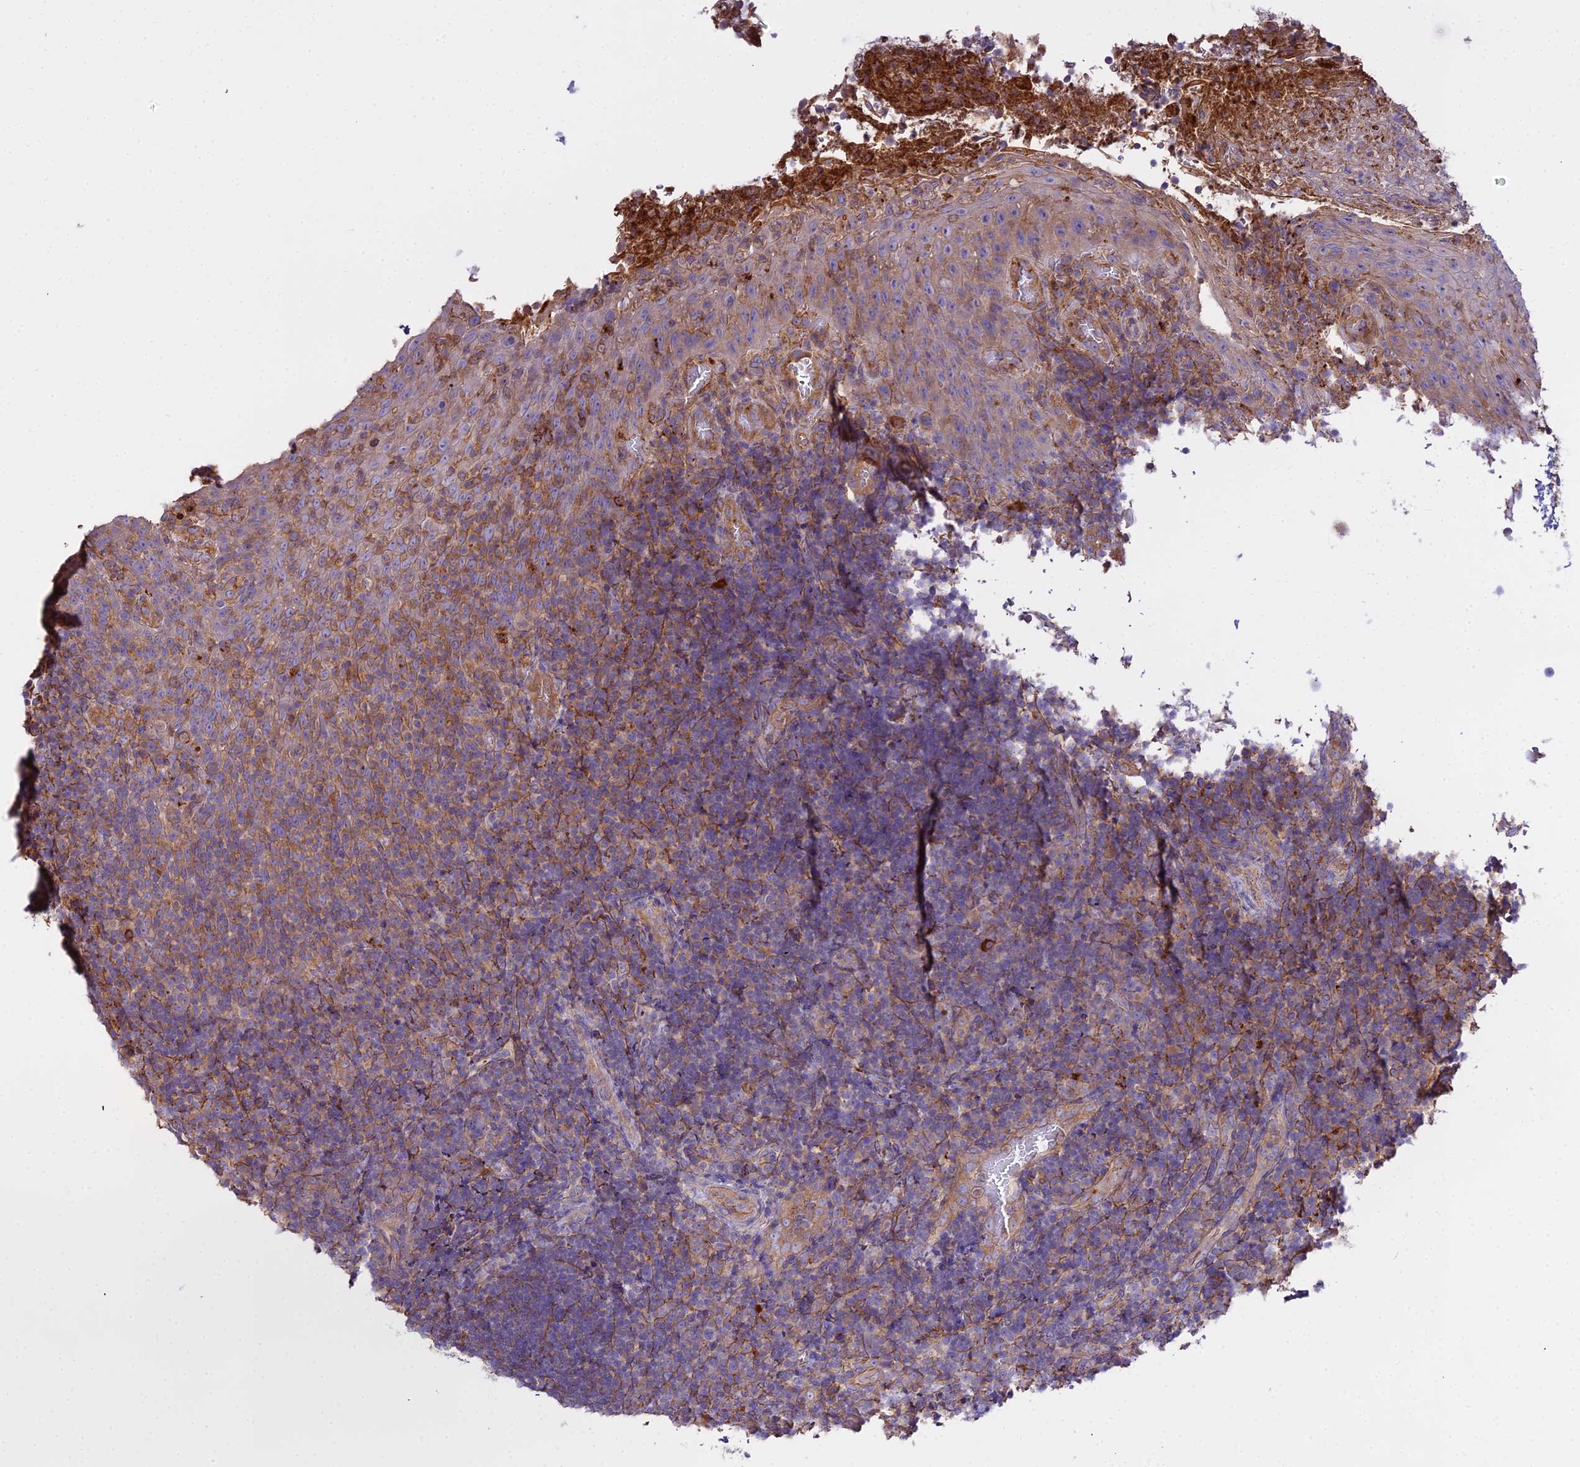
{"staining": {"intensity": "moderate", "quantity": "25%-75%", "location": "cytoplasmic/membranous"}, "tissue": "tonsil", "cell_type": "Germinal center cells", "image_type": "normal", "snomed": [{"axis": "morphology", "description": "Normal tissue, NOS"}, {"axis": "topography", "description": "Tonsil"}], "caption": "Tonsil was stained to show a protein in brown. There is medium levels of moderate cytoplasmic/membranous expression in about 25%-75% of germinal center cells. The protein of interest is stained brown, and the nuclei are stained in blue (DAB (3,3'-diaminobenzidine) IHC with brightfield microscopy, high magnification).", "gene": "GLYAT", "patient": {"sex": "male", "age": 17}}